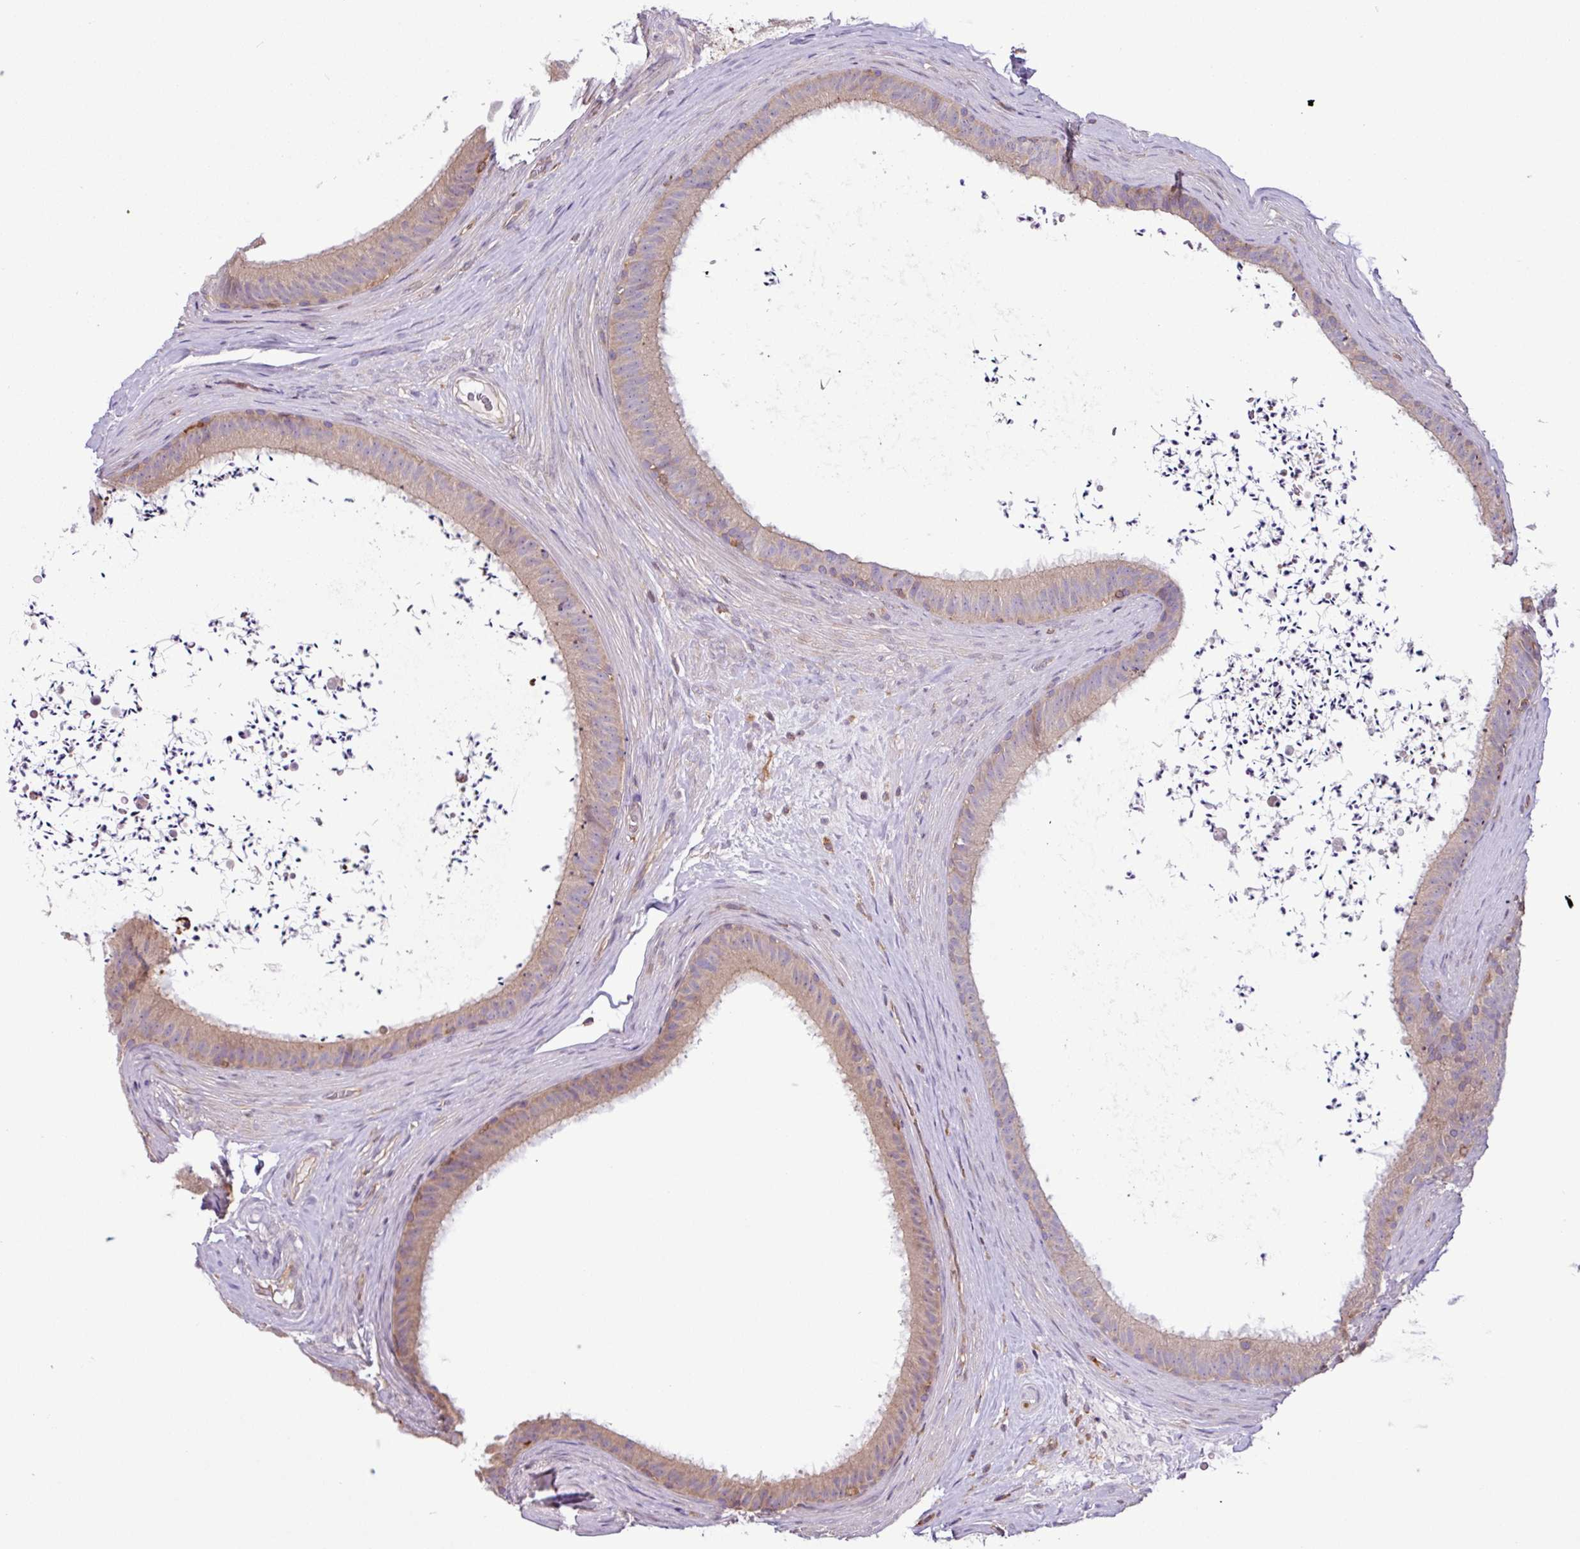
{"staining": {"intensity": "weak", "quantity": "25%-75%", "location": "cytoplasmic/membranous"}, "tissue": "epididymis", "cell_type": "Glandular cells", "image_type": "normal", "snomed": [{"axis": "morphology", "description": "Normal tissue, NOS"}, {"axis": "topography", "description": "Testis"}, {"axis": "topography", "description": "Epididymis"}], "caption": "Immunohistochemistry (IHC) image of normal epididymis stained for a protein (brown), which reveals low levels of weak cytoplasmic/membranous expression in about 25%-75% of glandular cells.", "gene": "ACTR3B", "patient": {"sex": "male", "age": 41}}